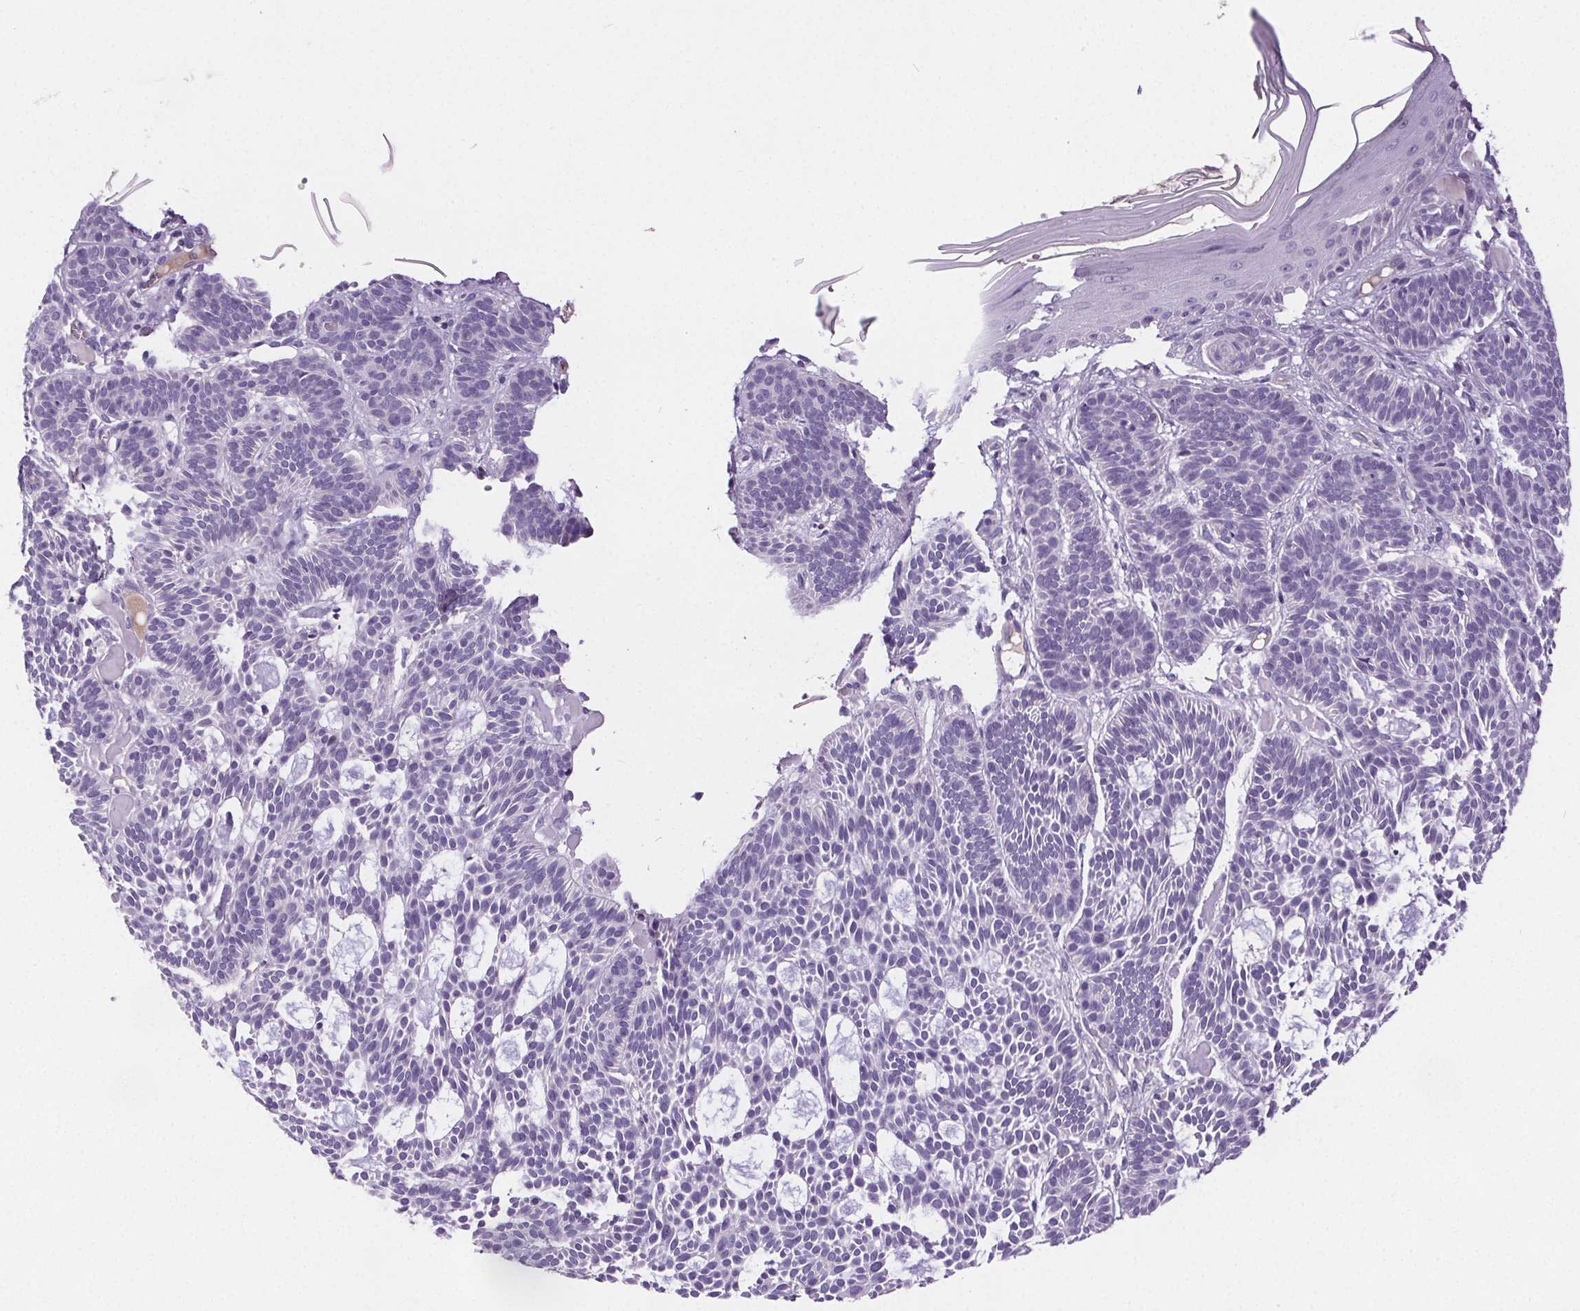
{"staining": {"intensity": "negative", "quantity": "none", "location": "none"}, "tissue": "skin cancer", "cell_type": "Tumor cells", "image_type": "cancer", "snomed": [{"axis": "morphology", "description": "Basal cell carcinoma"}, {"axis": "topography", "description": "Skin"}], "caption": "This is a micrograph of immunohistochemistry (IHC) staining of skin cancer (basal cell carcinoma), which shows no positivity in tumor cells.", "gene": "CD5L", "patient": {"sex": "male", "age": 85}}